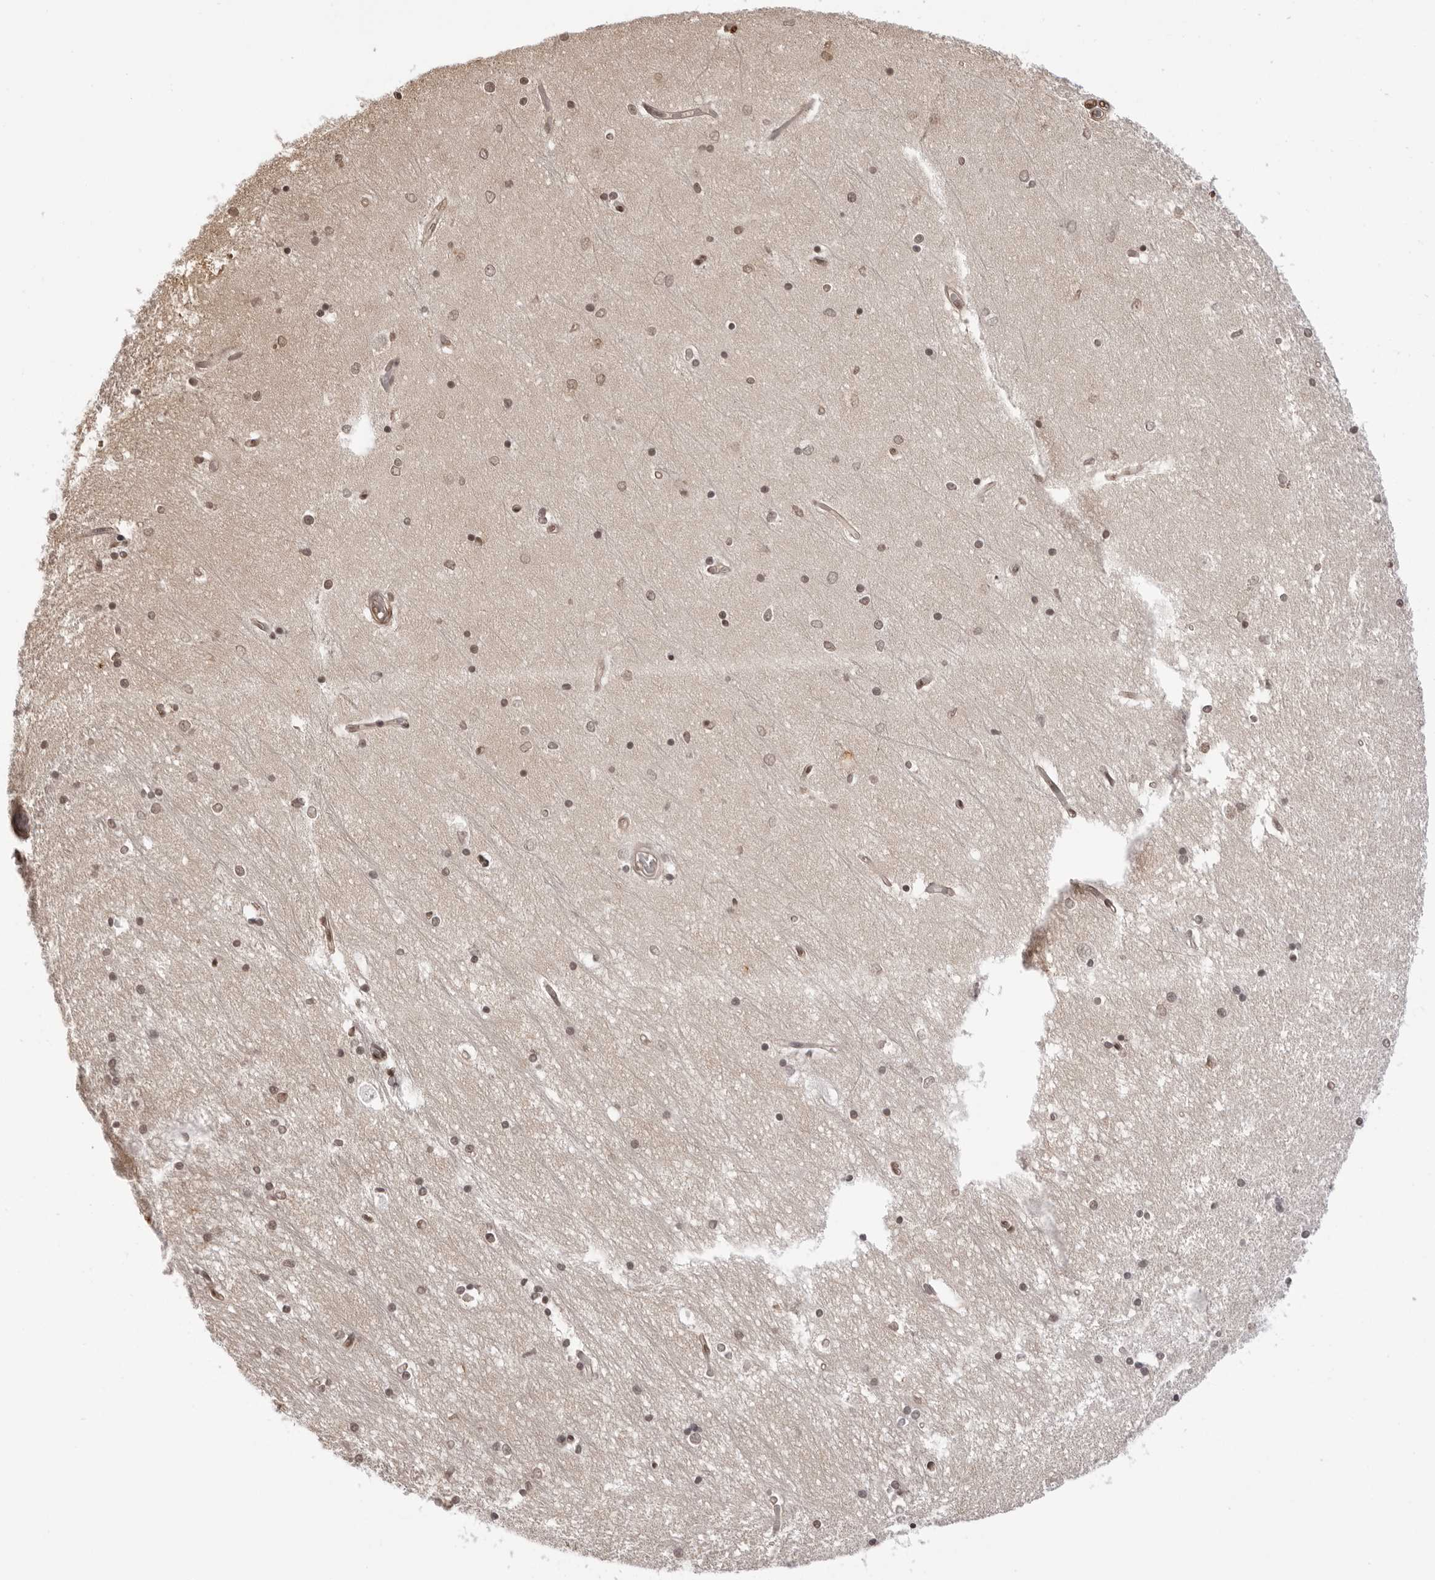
{"staining": {"intensity": "moderate", "quantity": ">75%", "location": "nuclear"}, "tissue": "hippocampus", "cell_type": "Glial cells", "image_type": "normal", "snomed": [{"axis": "morphology", "description": "Normal tissue, NOS"}, {"axis": "topography", "description": "Hippocampus"}], "caption": "Hippocampus was stained to show a protein in brown. There is medium levels of moderate nuclear expression in approximately >75% of glial cells. (DAB (3,3'-diaminobenzidine) IHC with brightfield microscopy, high magnification).", "gene": "HSPA4", "patient": {"sex": "male", "age": 45}}